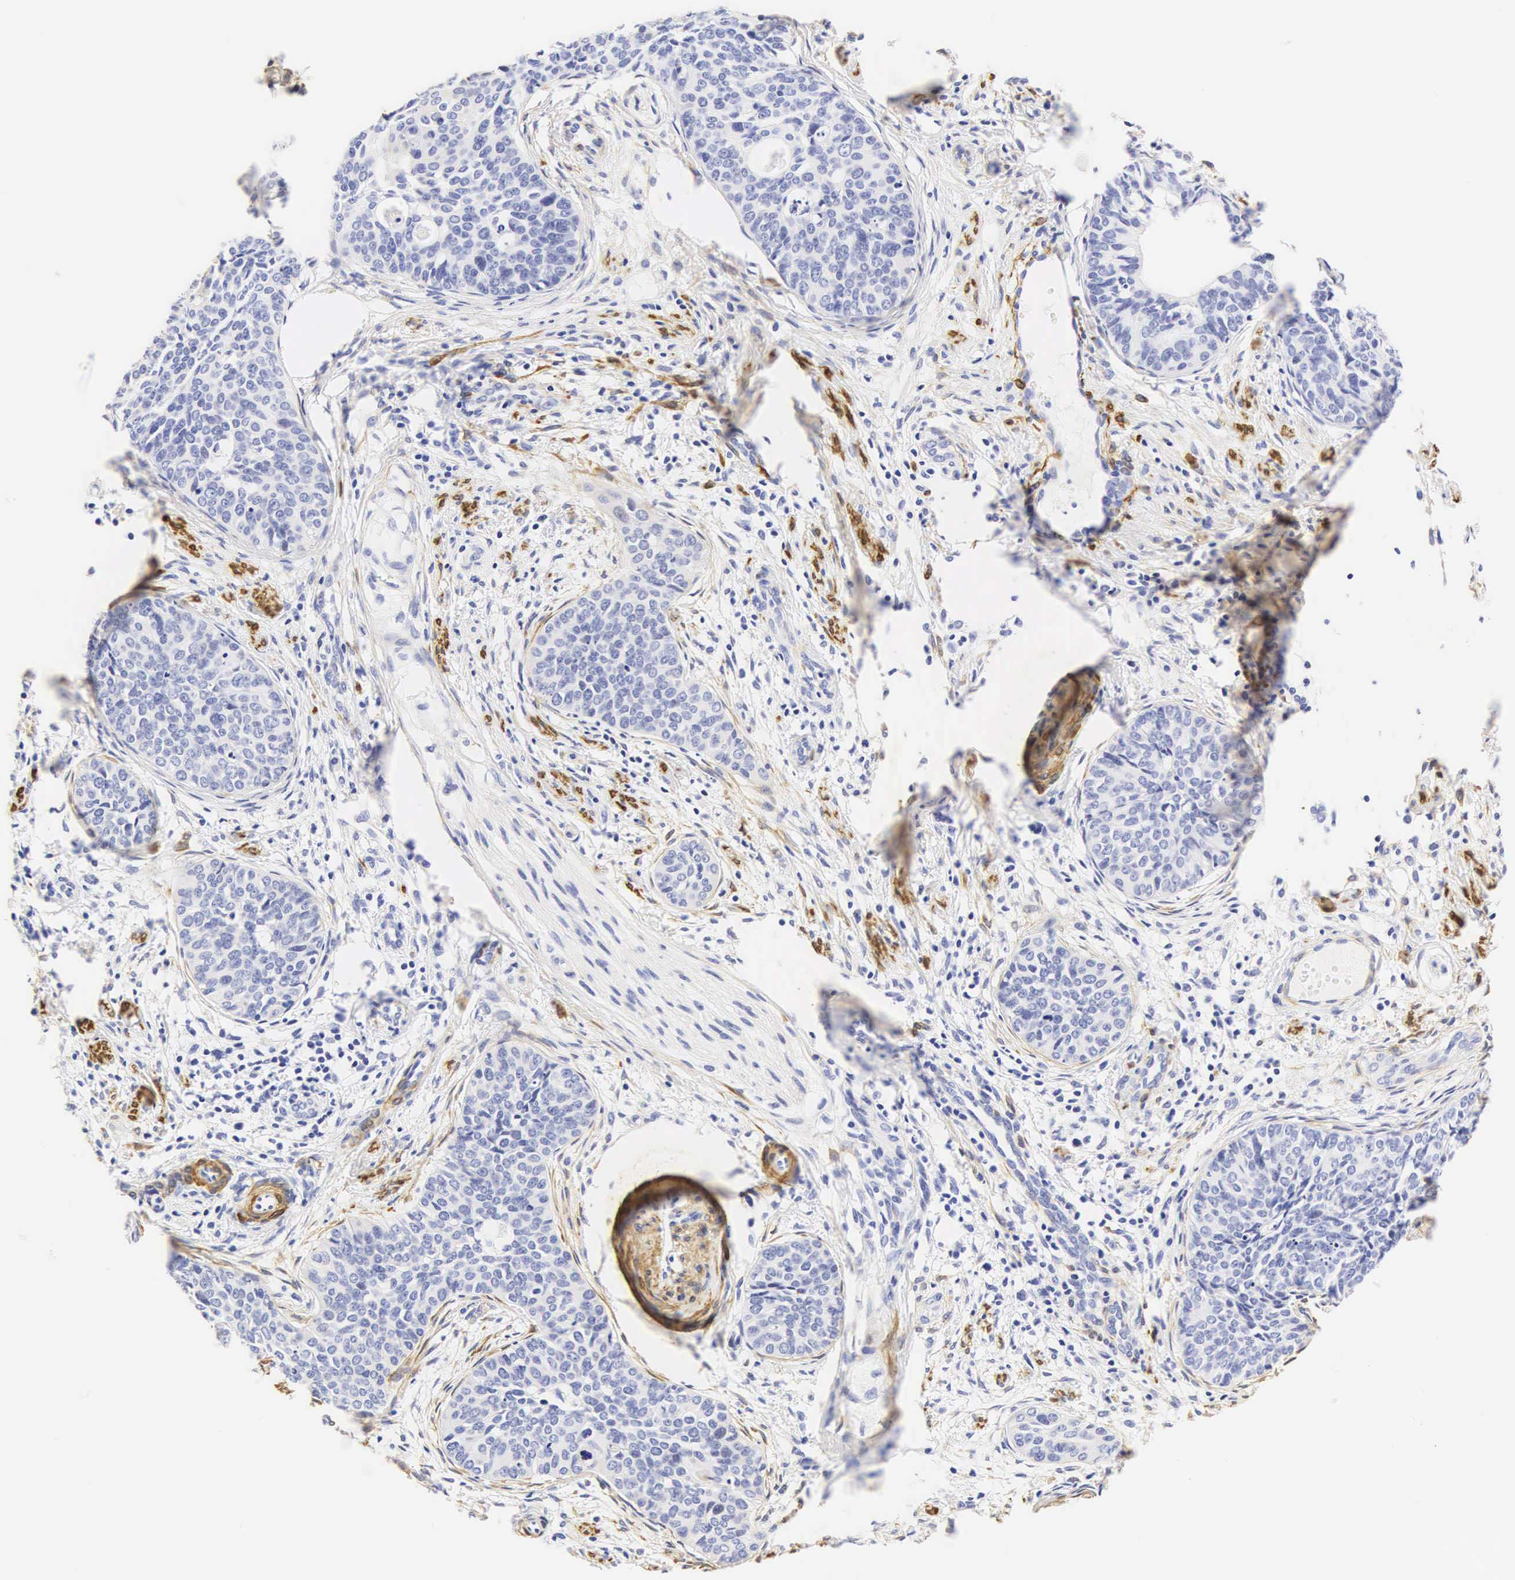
{"staining": {"intensity": "negative", "quantity": "none", "location": "none"}, "tissue": "cervical cancer", "cell_type": "Tumor cells", "image_type": "cancer", "snomed": [{"axis": "morphology", "description": "Squamous cell carcinoma, NOS"}, {"axis": "topography", "description": "Cervix"}], "caption": "A high-resolution micrograph shows immunohistochemistry staining of cervical cancer, which exhibits no significant expression in tumor cells. The staining is performed using DAB (3,3'-diaminobenzidine) brown chromogen with nuclei counter-stained in using hematoxylin.", "gene": "CNN1", "patient": {"sex": "female", "age": 34}}